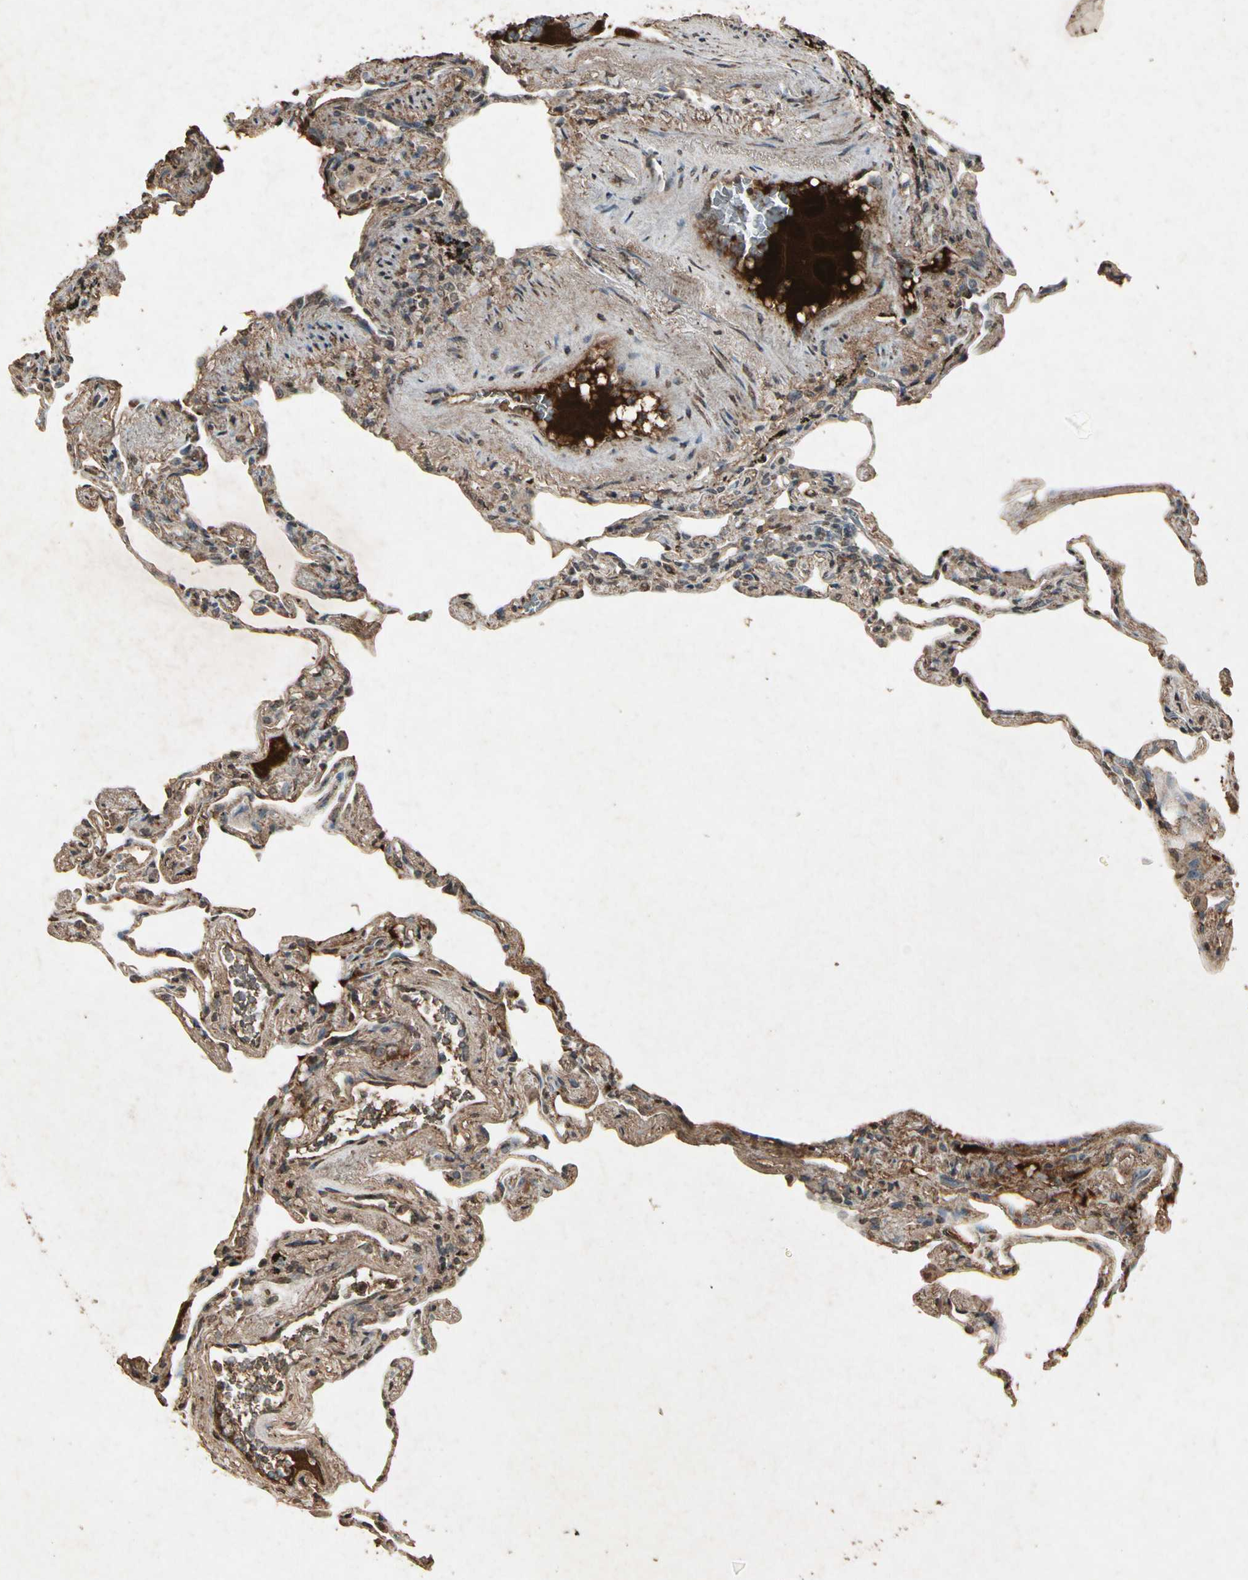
{"staining": {"intensity": "moderate", "quantity": ">75%", "location": "cytoplasmic/membranous"}, "tissue": "lung", "cell_type": "Alveolar cells", "image_type": "normal", "snomed": [{"axis": "morphology", "description": "Normal tissue, NOS"}, {"axis": "morphology", "description": "Inflammation, NOS"}, {"axis": "topography", "description": "Lung"}], "caption": "Immunohistochemical staining of benign human lung displays >75% levels of moderate cytoplasmic/membranous protein positivity in about >75% of alveolar cells. The protein is stained brown, and the nuclei are stained in blue (DAB IHC with brightfield microscopy, high magnification).", "gene": "GC", "patient": {"sex": "male", "age": 69}}